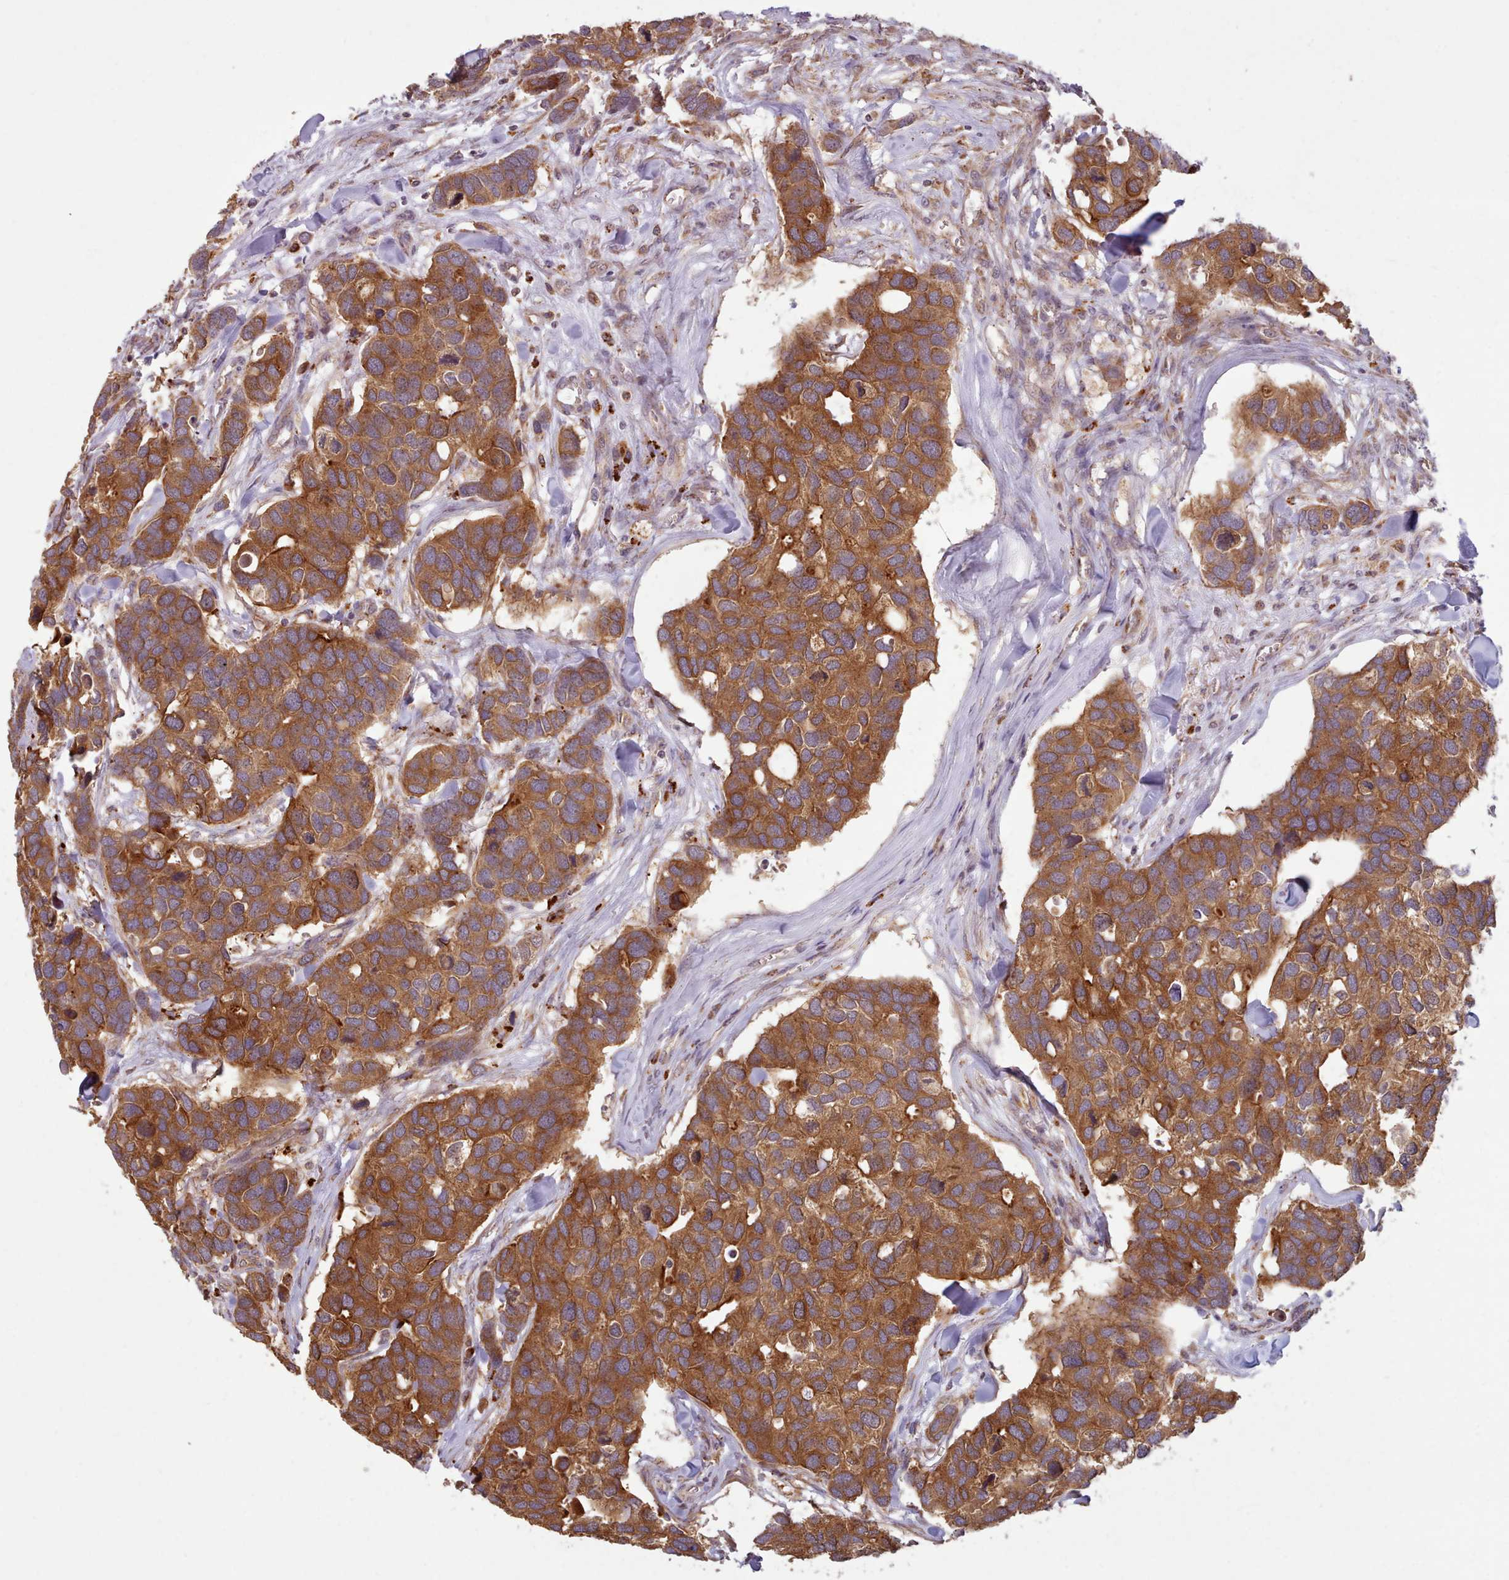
{"staining": {"intensity": "strong", "quantity": ">75%", "location": "cytoplasmic/membranous"}, "tissue": "breast cancer", "cell_type": "Tumor cells", "image_type": "cancer", "snomed": [{"axis": "morphology", "description": "Duct carcinoma"}, {"axis": "topography", "description": "Breast"}], "caption": "Tumor cells reveal high levels of strong cytoplasmic/membranous positivity in about >75% of cells in infiltrating ductal carcinoma (breast).", "gene": "CRYBG1", "patient": {"sex": "female", "age": 83}}